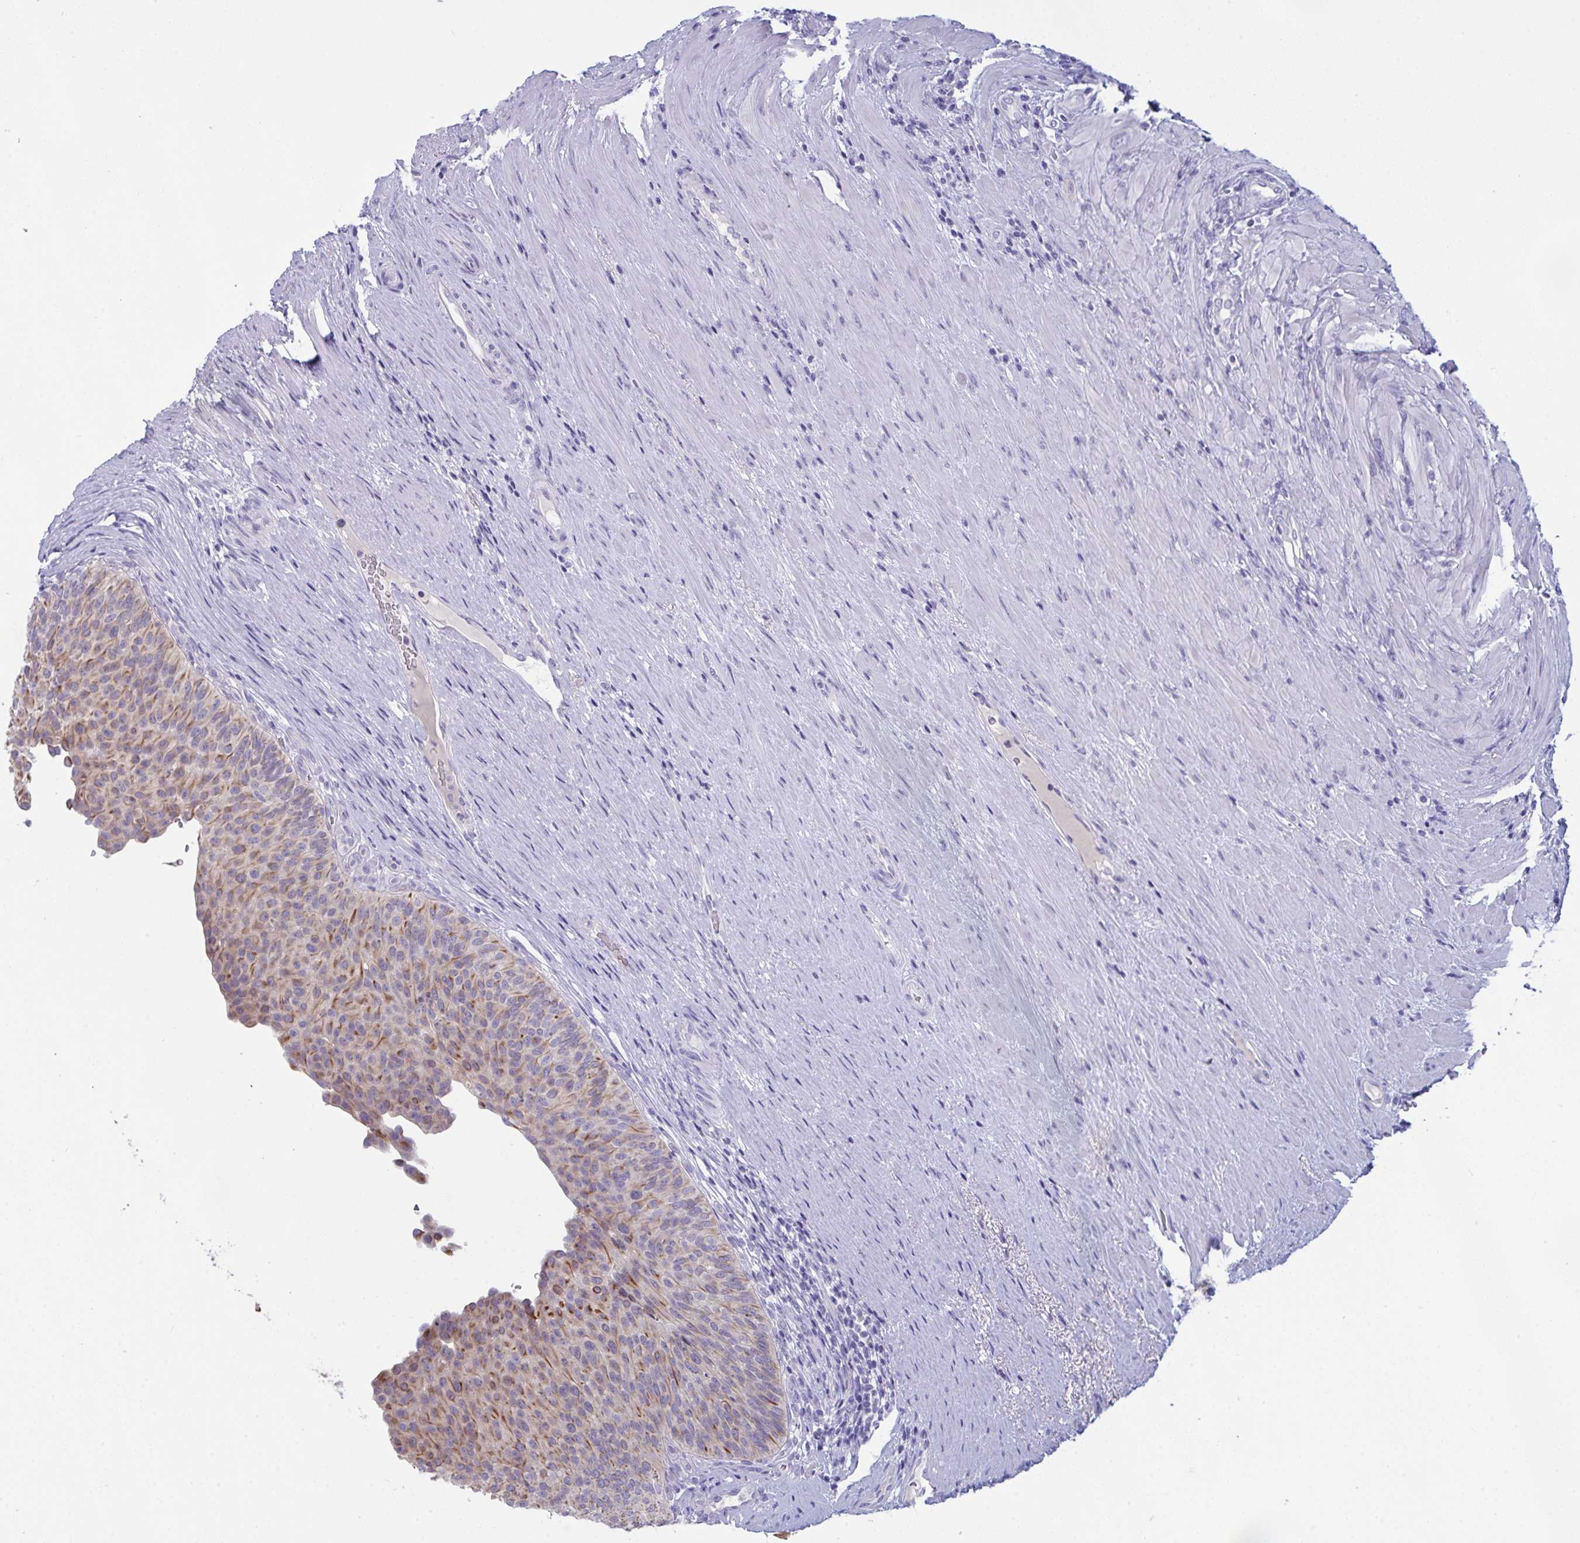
{"staining": {"intensity": "moderate", "quantity": "25%-75%", "location": "cytoplasmic/membranous"}, "tissue": "urinary bladder", "cell_type": "Urothelial cells", "image_type": "normal", "snomed": [{"axis": "morphology", "description": "Normal tissue, NOS"}, {"axis": "topography", "description": "Urinary bladder"}, {"axis": "topography", "description": "Prostate"}], "caption": "Immunohistochemistry histopathology image of benign urinary bladder: human urinary bladder stained using IHC exhibits medium levels of moderate protein expression localized specifically in the cytoplasmic/membranous of urothelial cells, appearing as a cytoplasmic/membranous brown color.", "gene": "TENT5D", "patient": {"sex": "male", "age": 77}}